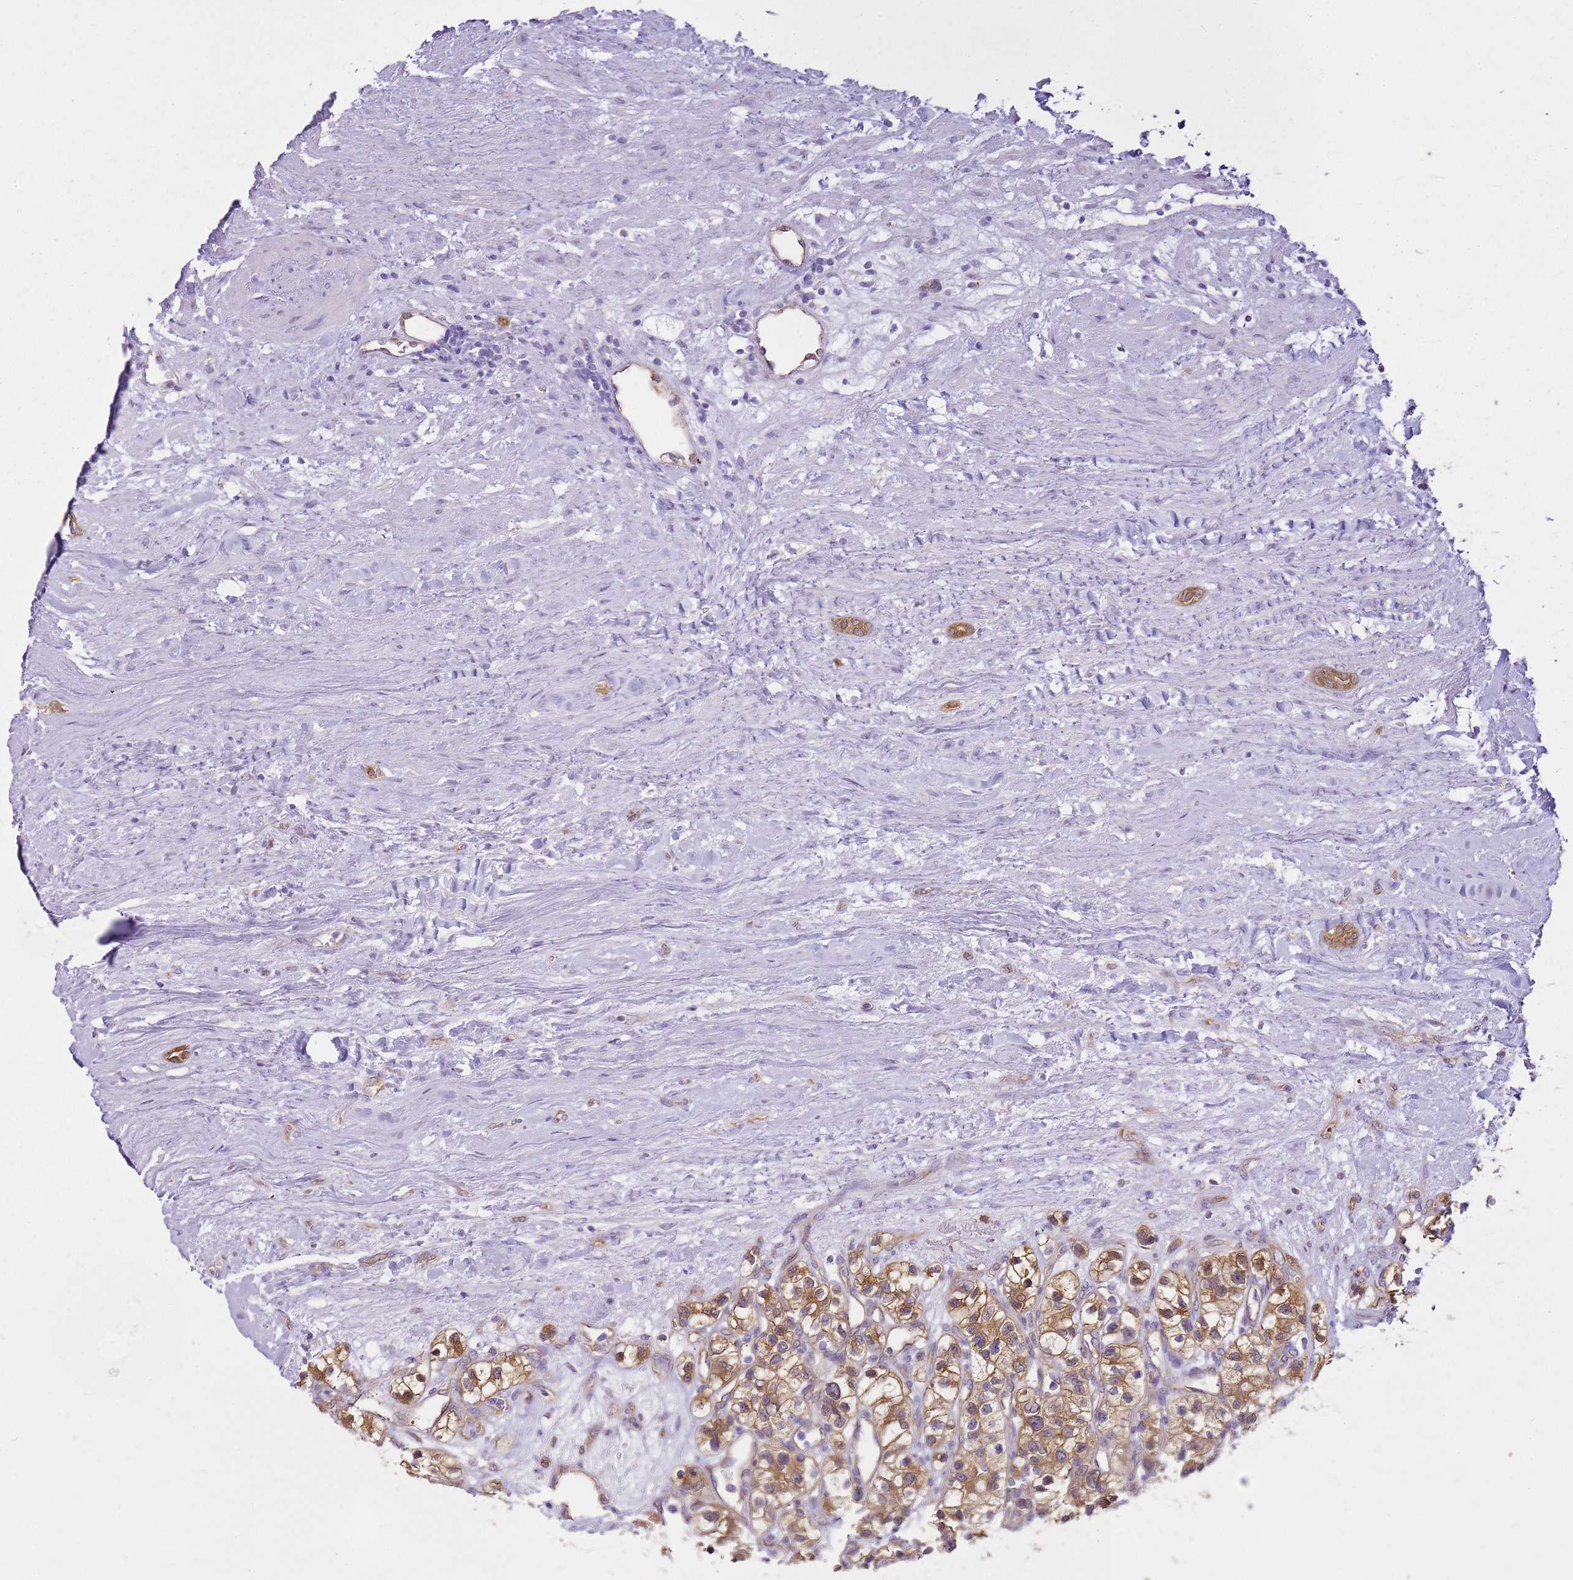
{"staining": {"intensity": "moderate", "quantity": ">75%", "location": "cytoplasmic/membranous"}, "tissue": "renal cancer", "cell_type": "Tumor cells", "image_type": "cancer", "snomed": [{"axis": "morphology", "description": "Adenocarcinoma, NOS"}, {"axis": "topography", "description": "Kidney"}], "caption": "A high-resolution micrograph shows immunohistochemistry staining of adenocarcinoma (renal), which shows moderate cytoplasmic/membranous expression in about >75% of tumor cells. The staining is performed using DAB (3,3'-diaminobenzidine) brown chromogen to label protein expression. The nuclei are counter-stained blue using hematoxylin.", "gene": "YWHAE", "patient": {"sex": "female", "age": 57}}